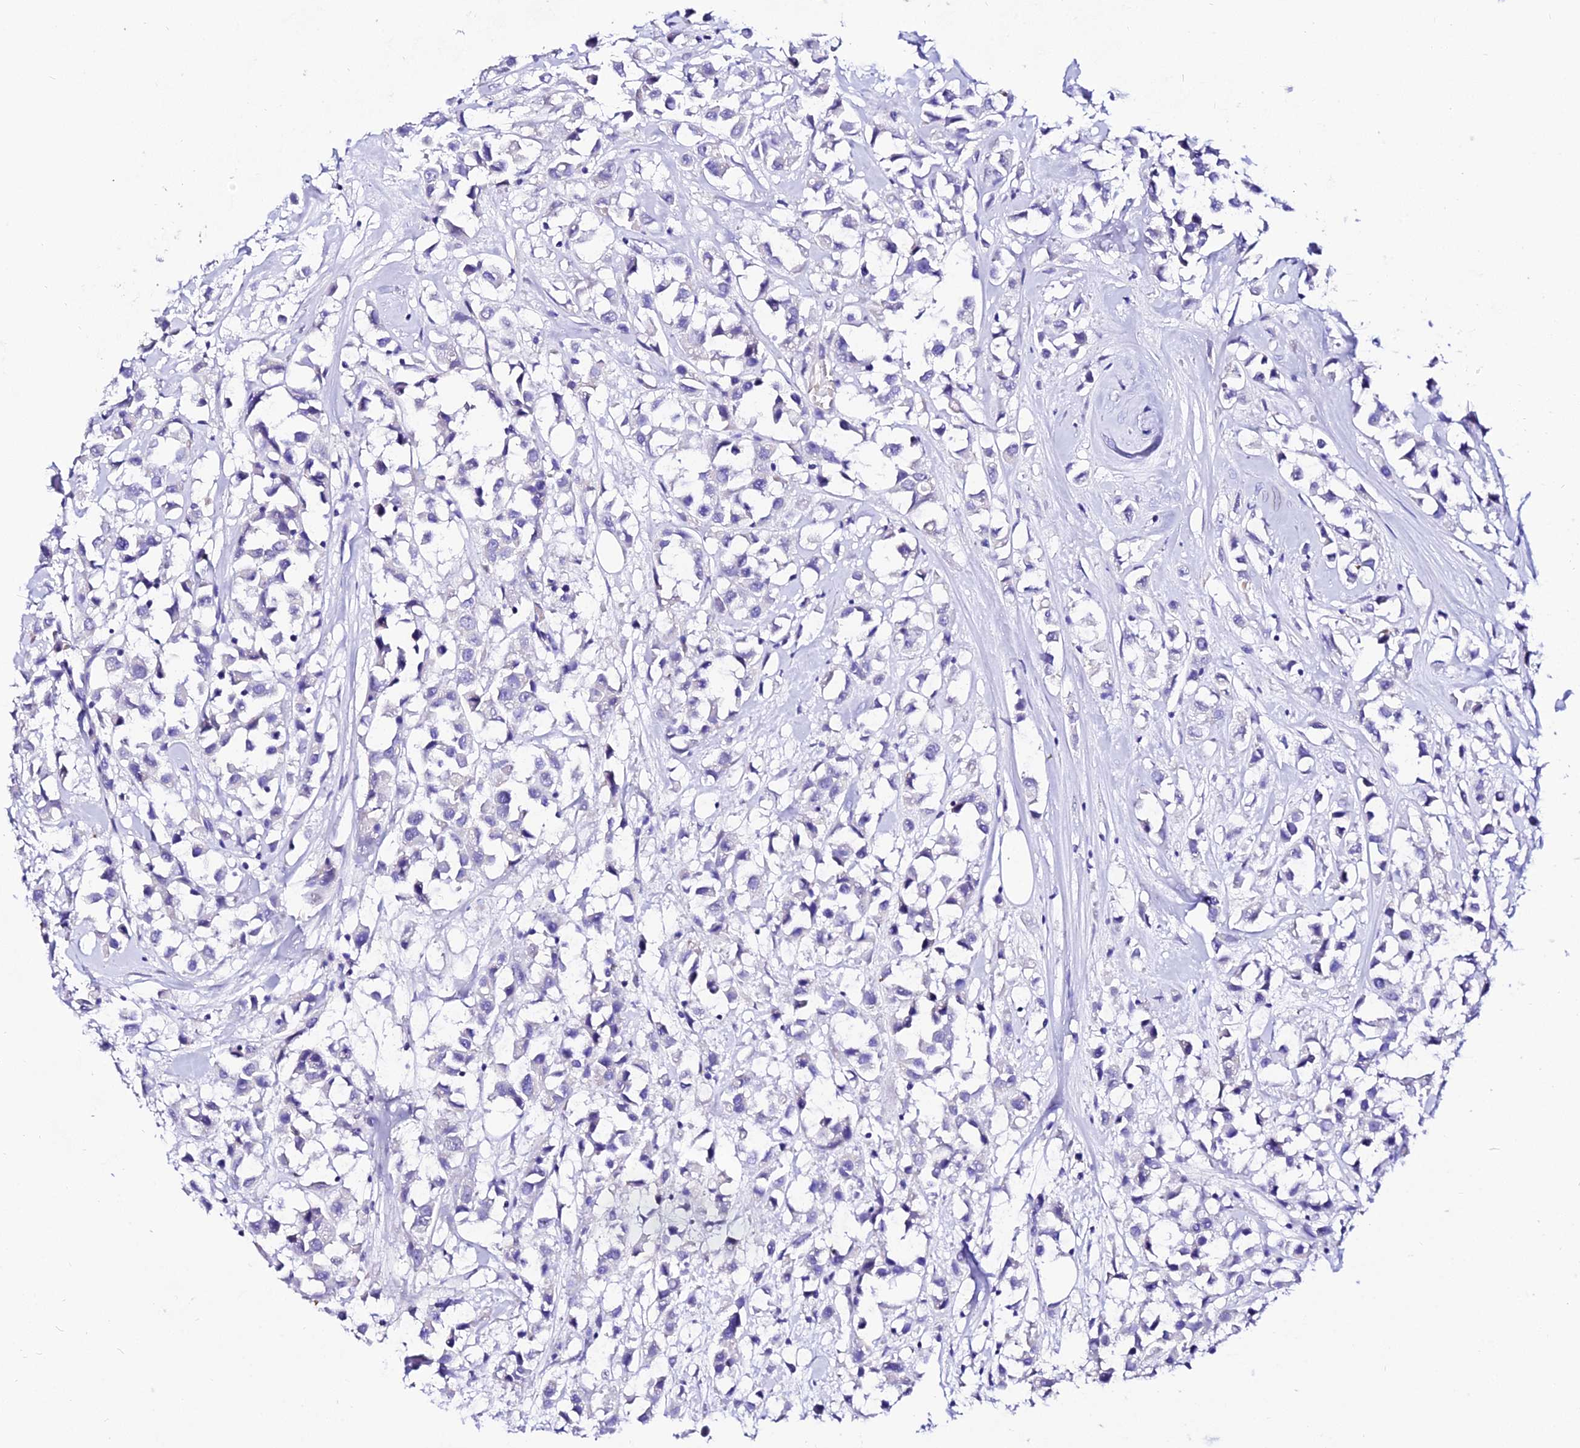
{"staining": {"intensity": "negative", "quantity": "none", "location": "none"}, "tissue": "breast cancer", "cell_type": "Tumor cells", "image_type": "cancer", "snomed": [{"axis": "morphology", "description": "Duct carcinoma"}, {"axis": "topography", "description": "Breast"}], "caption": "Human breast cancer (intraductal carcinoma) stained for a protein using immunohistochemistry displays no expression in tumor cells.", "gene": "DEFB106A", "patient": {"sex": "female", "age": 61}}